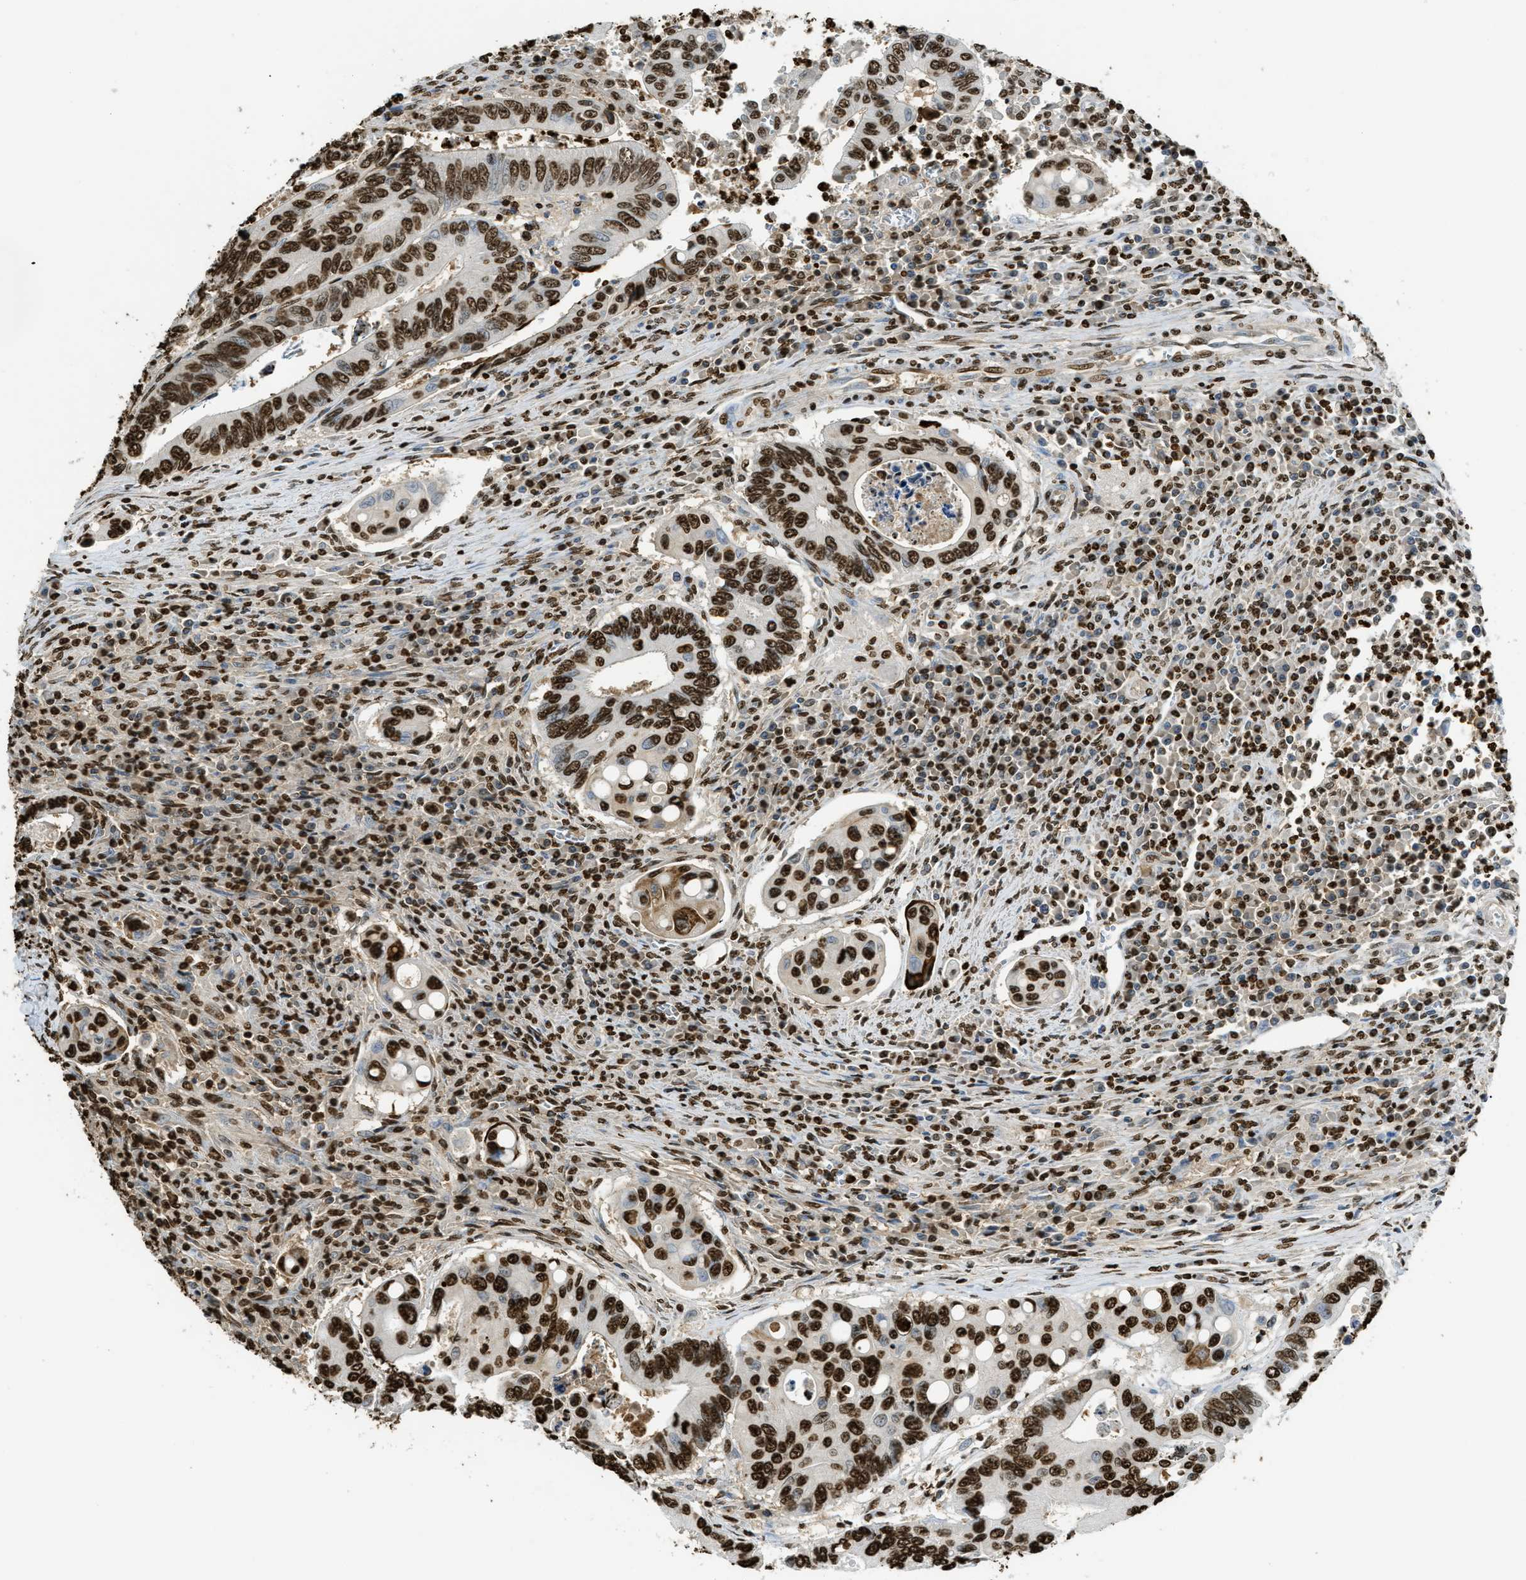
{"staining": {"intensity": "strong", "quantity": ">75%", "location": "nuclear"}, "tissue": "colorectal cancer", "cell_type": "Tumor cells", "image_type": "cancer", "snomed": [{"axis": "morphology", "description": "Inflammation, NOS"}, {"axis": "morphology", "description": "Adenocarcinoma, NOS"}, {"axis": "topography", "description": "Colon"}], "caption": "An immunohistochemistry photomicrograph of tumor tissue is shown. Protein staining in brown labels strong nuclear positivity in adenocarcinoma (colorectal) within tumor cells.", "gene": "NR5A2", "patient": {"sex": "male", "age": 72}}